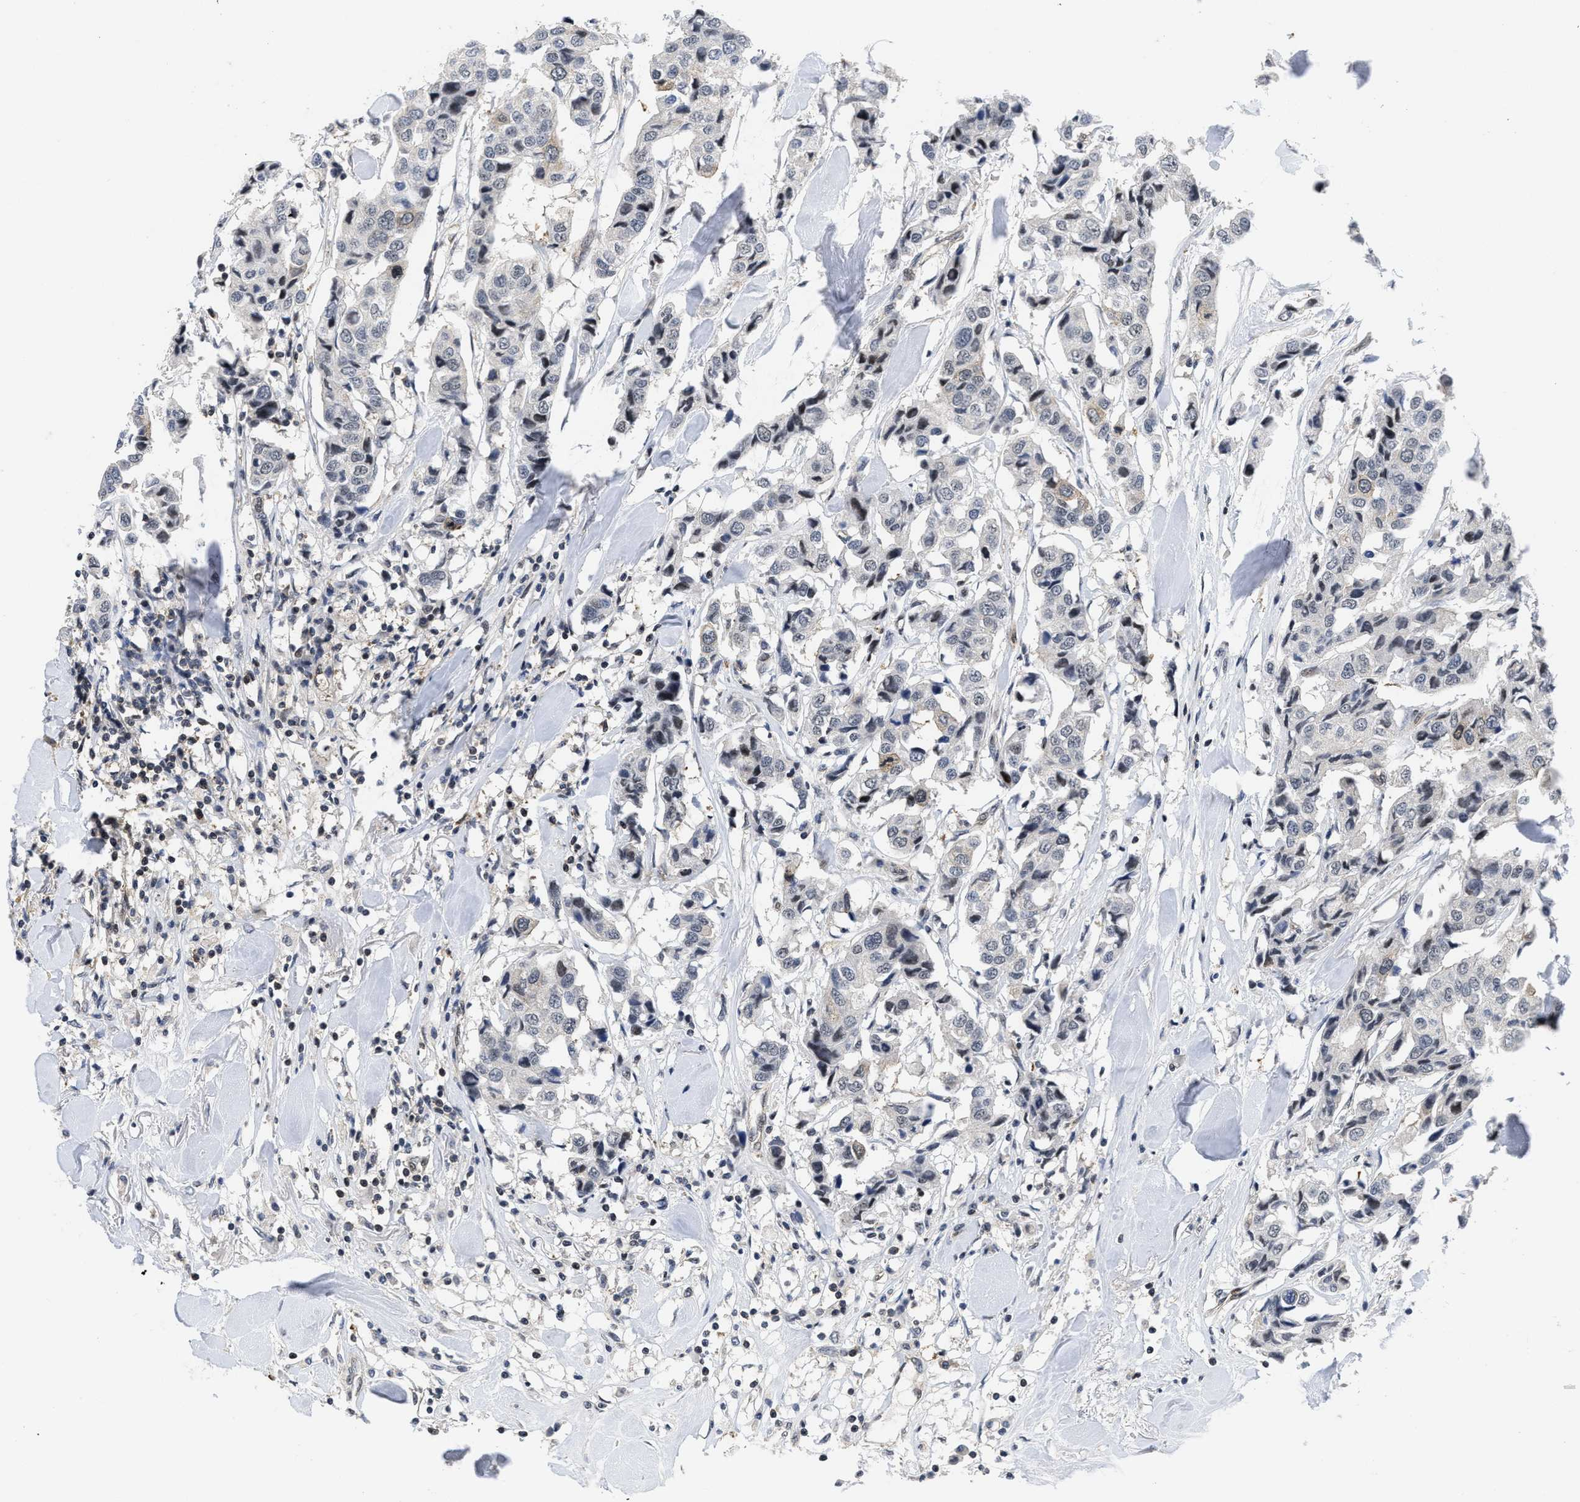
{"staining": {"intensity": "moderate", "quantity": "<25%", "location": "cytoplasmic/membranous,nuclear"}, "tissue": "breast cancer", "cell_type": "Tumor cells", "image_type": "cancer", "snomed": [{"axis": "morphology", "description": "Duct carcinoma"}, {"axis": "topography", "description": "Breast"}], "caption": "Immunohistochemistry (IHC) of human breast cancer demonstrates low levels of moderate cytoplasmic/membranous and nuclear expression in about <25% of tumor cells.", "gene": "HIF1A", "patient": {"sex": "female", "age": 80}}